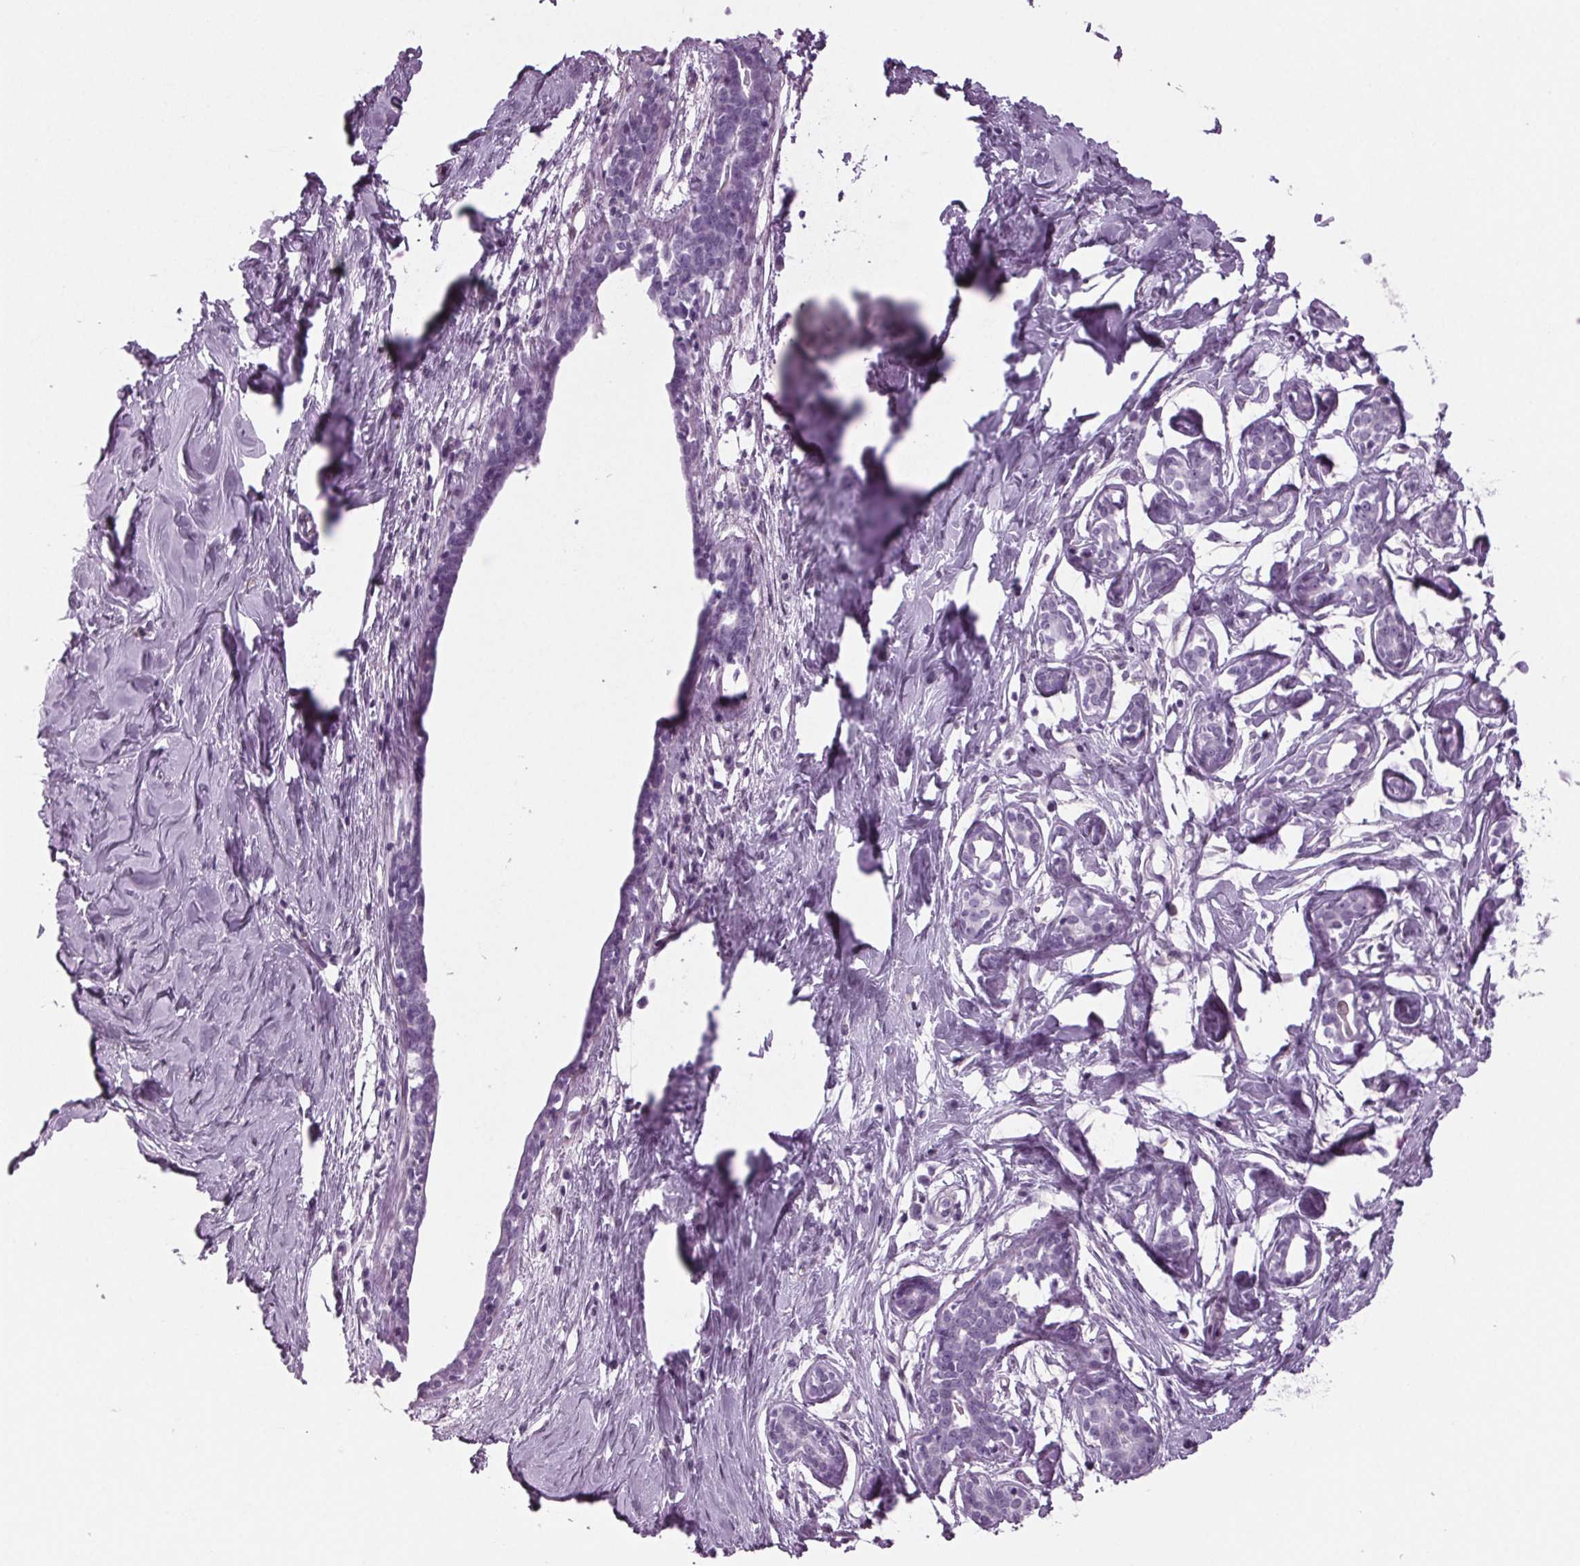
{"staining": {"intensity": "negative", "quantity": "none", "location": "none"}, "tissue": "breast", "cell_type": "Adipocytes", "image_type": "normal", "snomed": [{"axis": "morphology", "description": "Normal tissue, NOS"}, {"axis": "topography", "description": "Breast"}], "caption": "This histopathology image is of benign breast stained with IHC to label a protein in brown with the nuclei are counter-stained blue. There is no positivity in adipocytes.", "gene": "BHLHE22", "patient": {"sex": "female", "age": 27}}